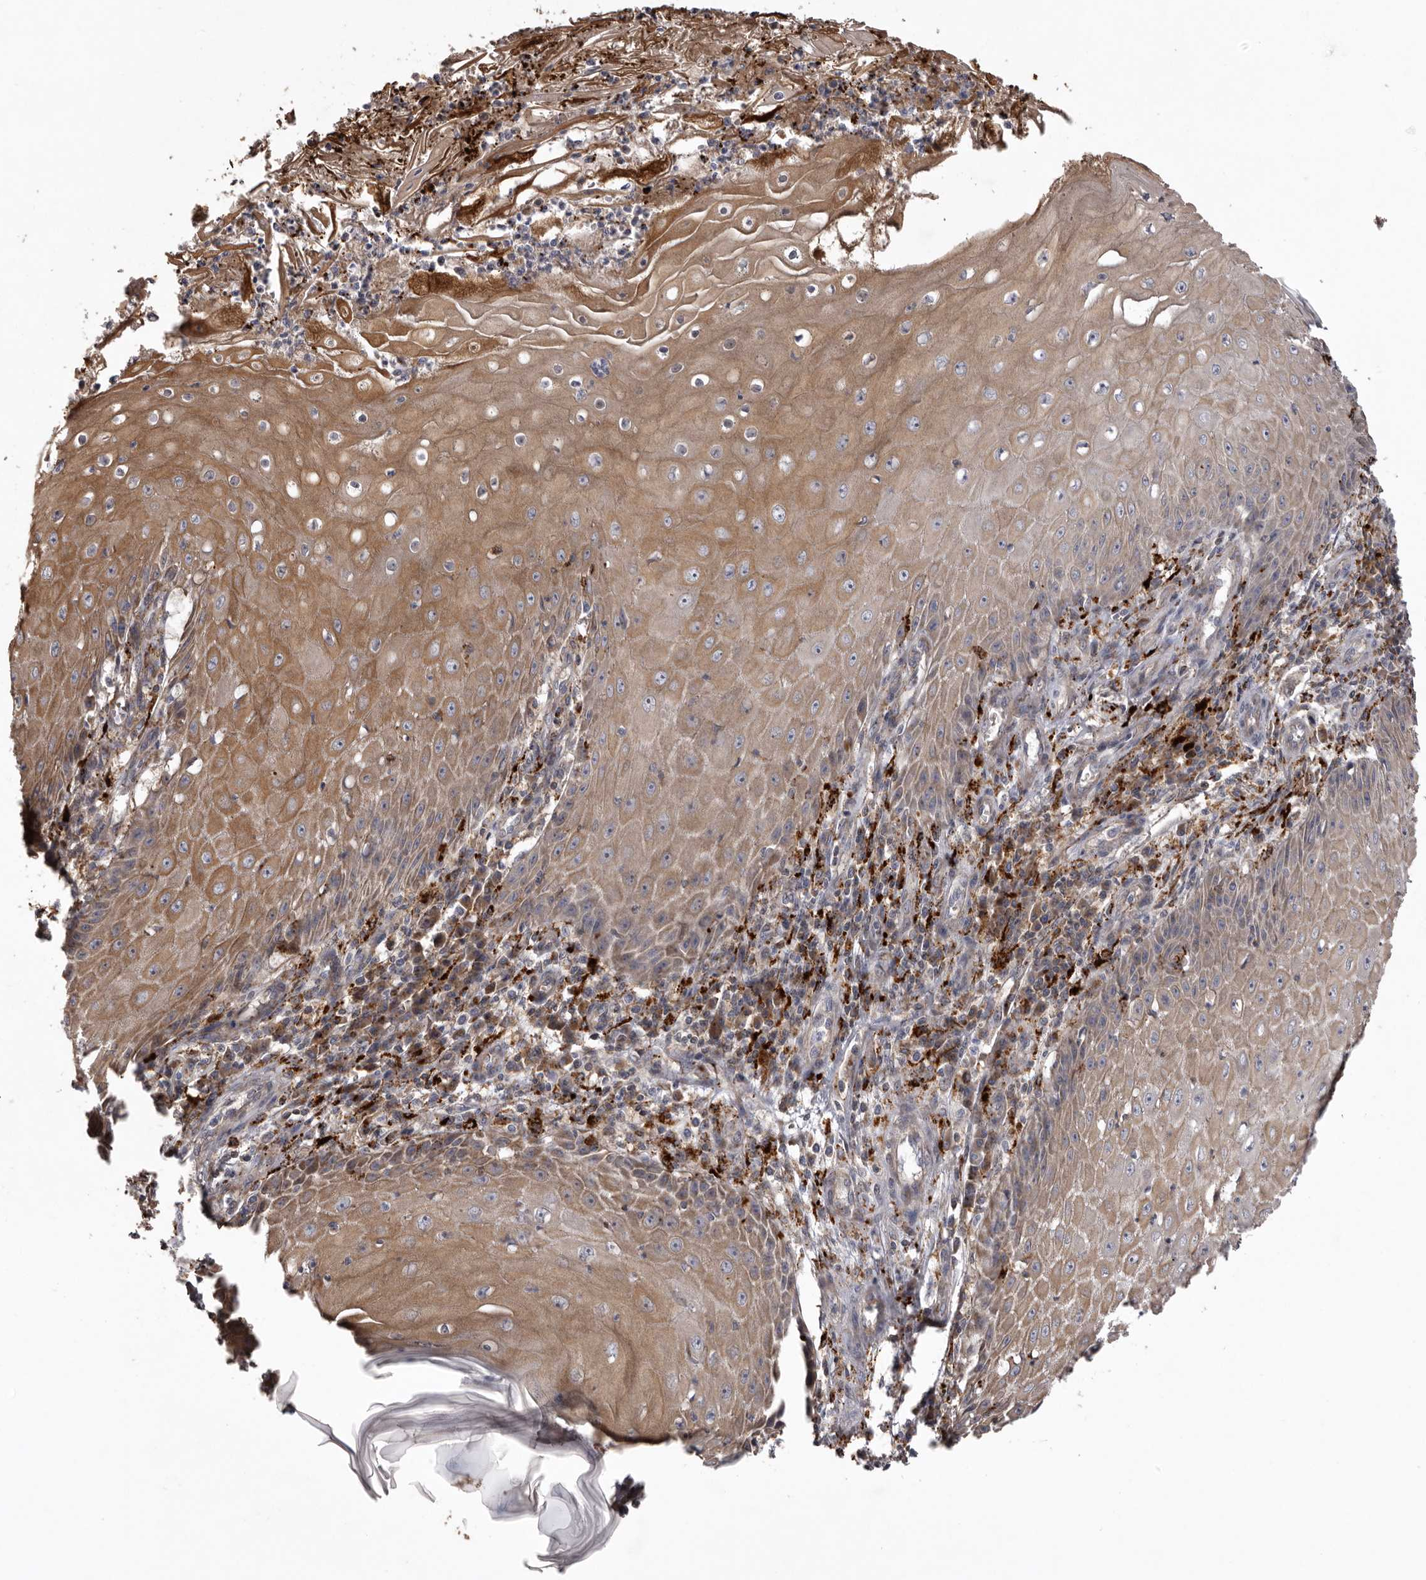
{"staining": {"intensity": "moderate", "quantity": ">75%", "location": "cytoplasmic/membranous"}, "tissue": "skin cancer", "cell_type": "Tumor cells", "image_type": "cancer", "snomed": [{"axis": "morphology", "description": "Squamous cell carcinoma, NOS"}, {"axis": "topography", "description": "Skin"}], "caption": "Protein expression by immunohistochemistry reveals moderate cytoplasmic/membranous staining in approximately >75% of tumor cells in skin squamous cell carcinoma. (brown staining indicates protein expression, while blue staining denotes nuclei).", "gene": "WDR47", "patient": {"sex": "female", "age": 73}}